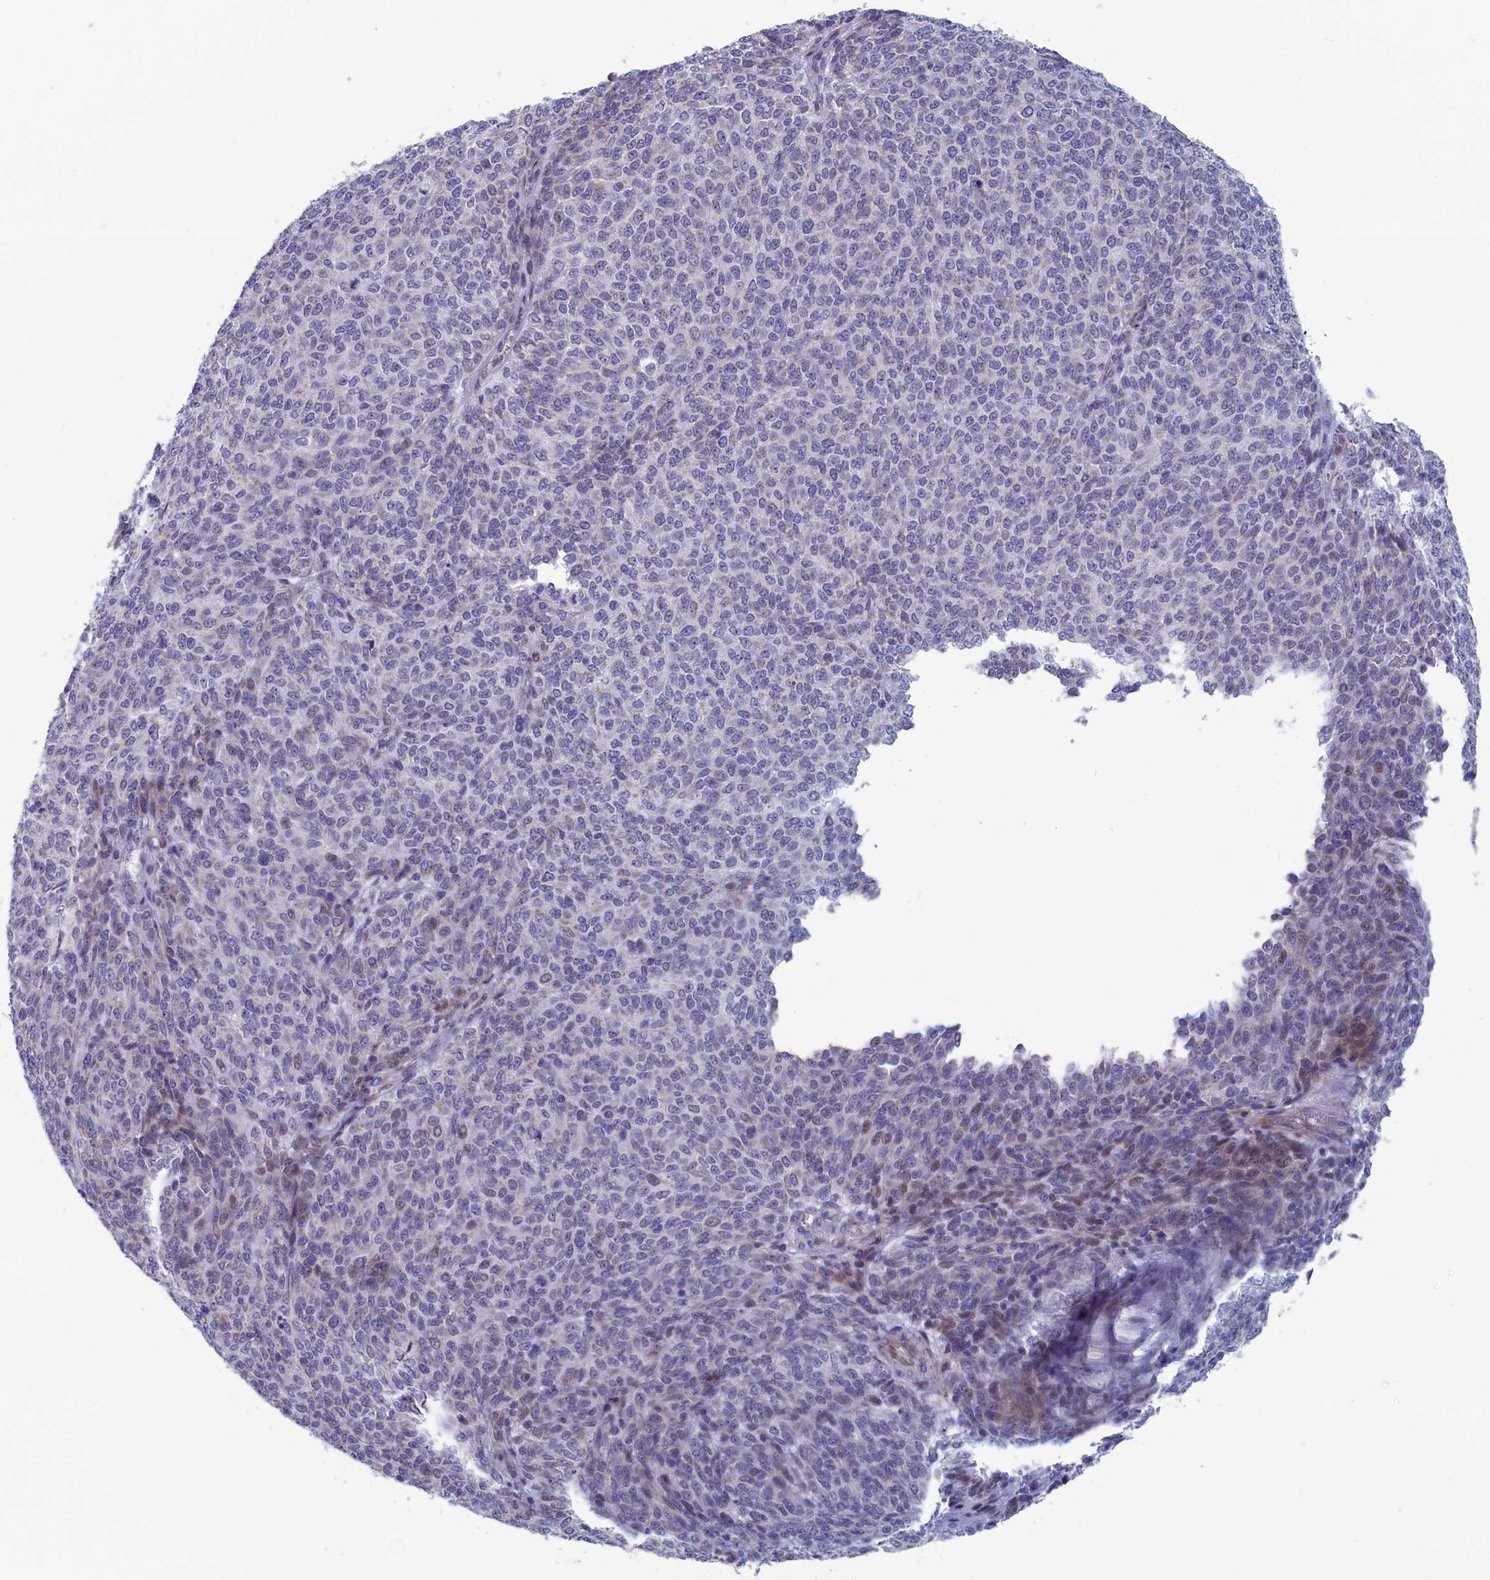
{"staining": {"intensity": "negative", "quantity": "none", "location": "none"}, "tissue": "melanoma", "cell_type": "Tumor cells", "image_type": "cancer", "snomed": [{"axis": "morphology", "description": "Malignant melanoma, NOS"}, {"axis": "topography", "description": "Skin"}], "caption": "DAB (3,3'-diaminobenzidine) immunohistochemical staining of melanoma exhibits no significant expression in tumor cells.", "gene": "NIBAN3", "patient": {"sex": "male", "age": 49}}